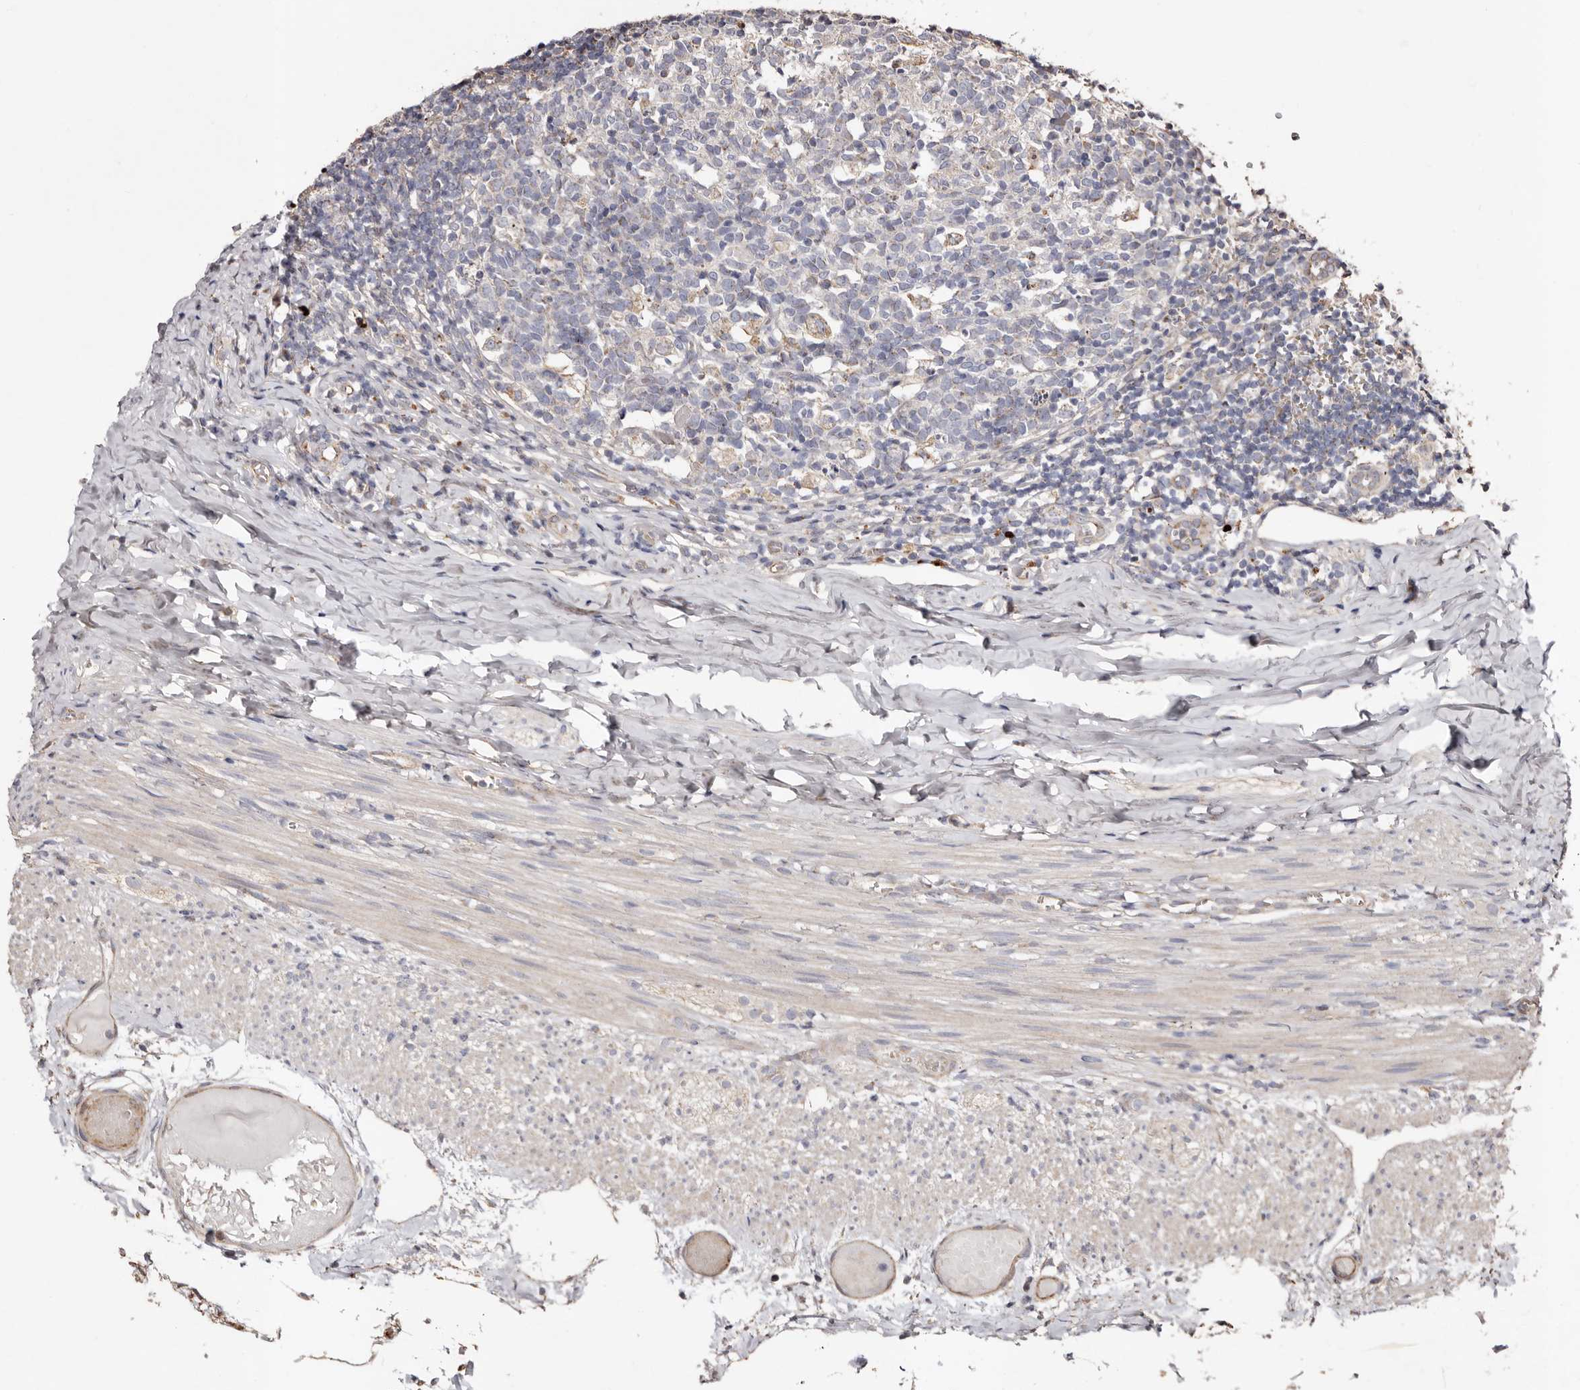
{"staining": {"intensity": "weak", "quantity": "25%-75%", "location": "cytoplasmic/membranous"}, "tissue": "appendix", "cell_type": "Glandular cells", "image_type": "normal", "snomed": [{"axis": "morphology", "description": "Normal tissue, NOS"}, {"axis": "topography", "description": "Appendix"}], "caption": "Immunohistochemical staining of normal appendix shows low levels of weak cytoplasmic/membranous positivity in approximately 25%-75% of glandular cells. (Stains: DAB (3,3'-diaminobenzidine) in brown, nuclei in blue, Microscopy: brightfield microscopy at high magnification).", "gene": "MACC1", "patient": {"sex": "male", "age": 8}}